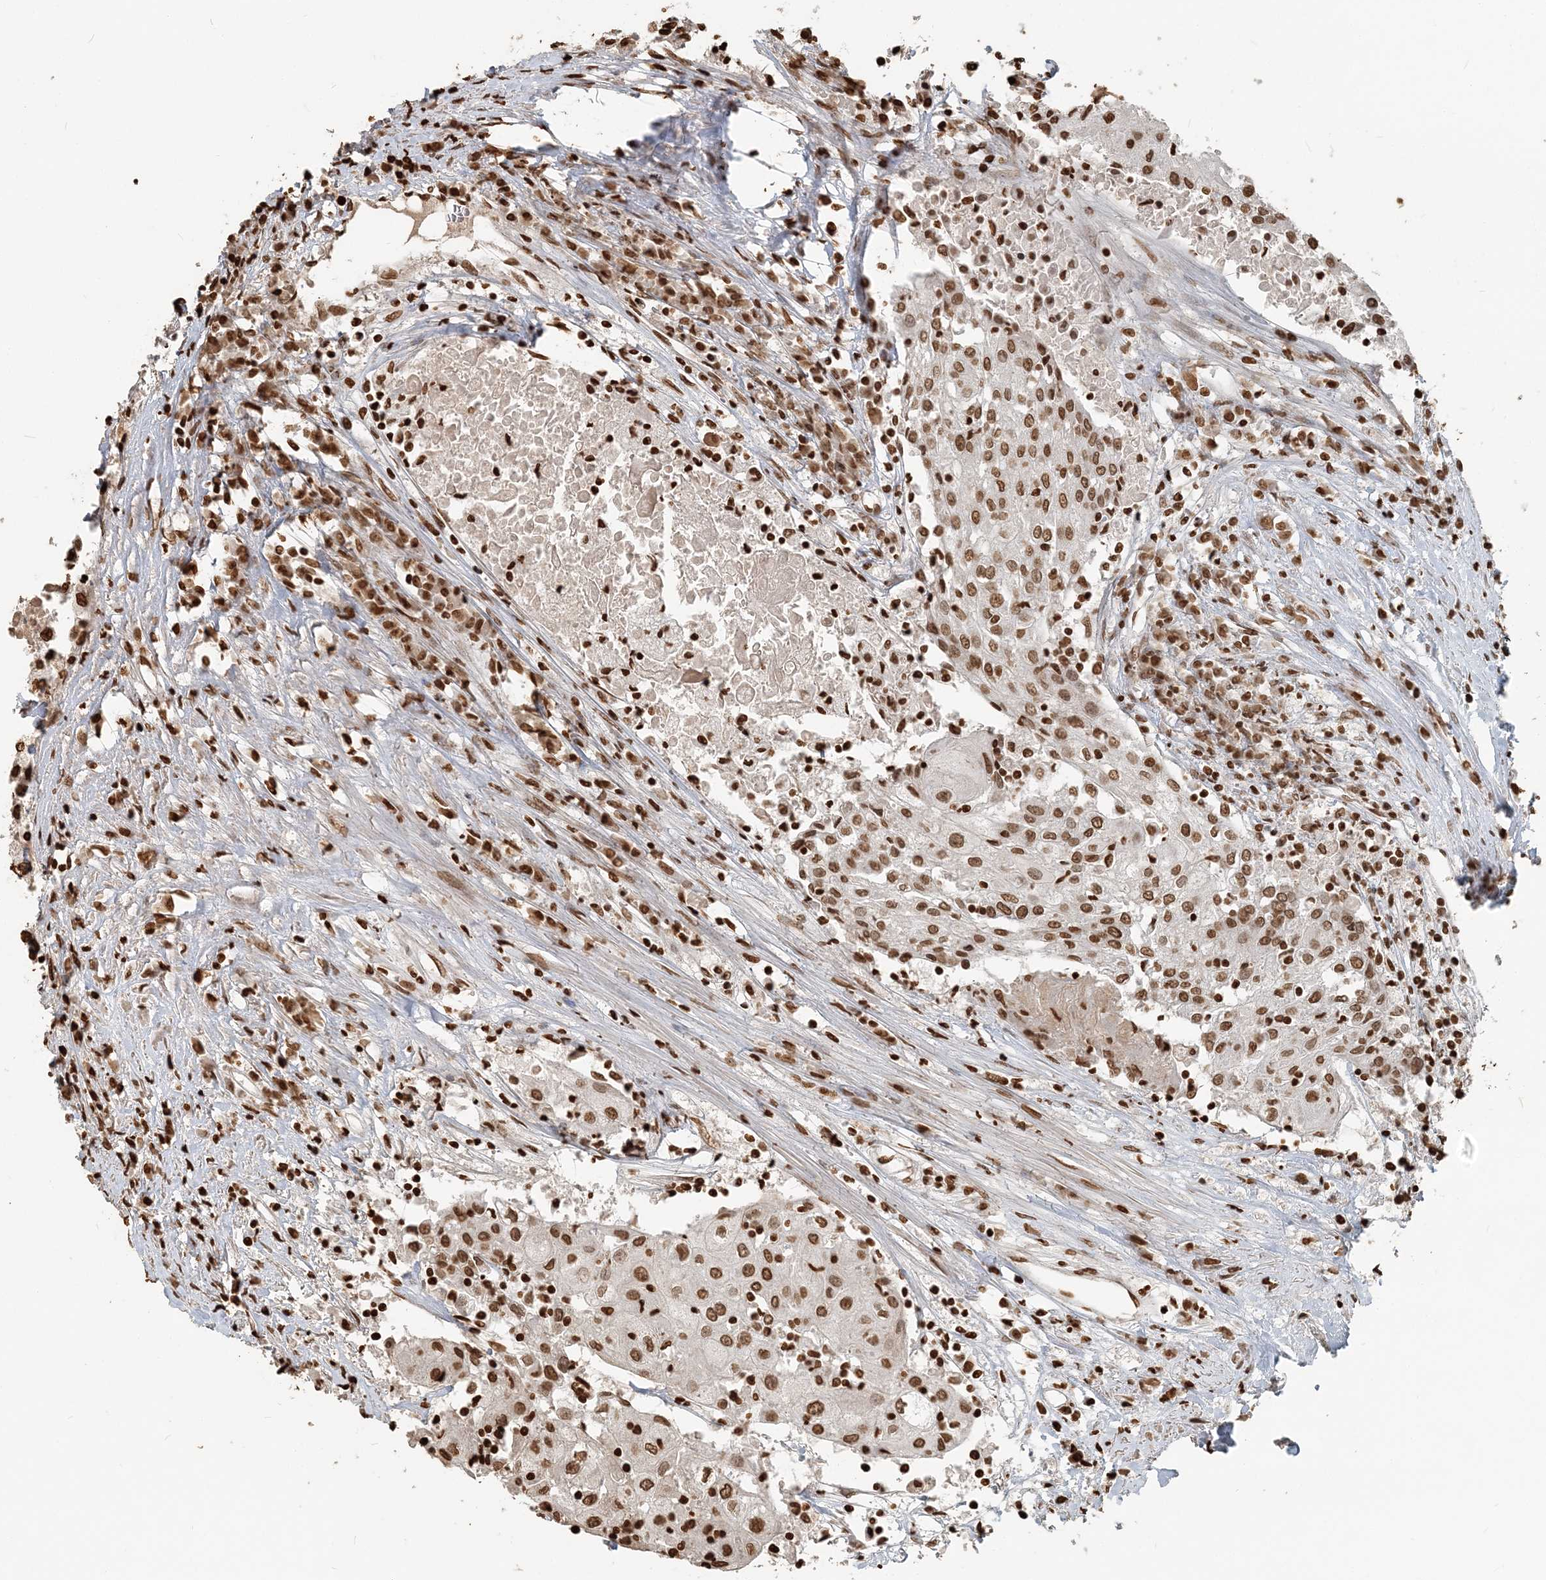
{"staining": {"intensity": "moderate", "quantity": ">75%", "location": "nuclear"}, "tissue": "urothelial cancer", "cell_type": "Tumor cells", "image_type": "cancer", "snomed": [{"axis": "morphology", "description": "Urothelial carcinoma, High grade"}, {"axis": "topography", "description": "Urinary bladder"}], "caption": "The histopathology image exhibits a brown stain indicating the presence of a protein in the nuclear of tumor cells in high-grade urothelial carcinoma. (brown staining indicates protein expression, while blue staining denotes nuclei).", "gene": "H3-3B", "patient": {"sex": "female", "age": 85}}